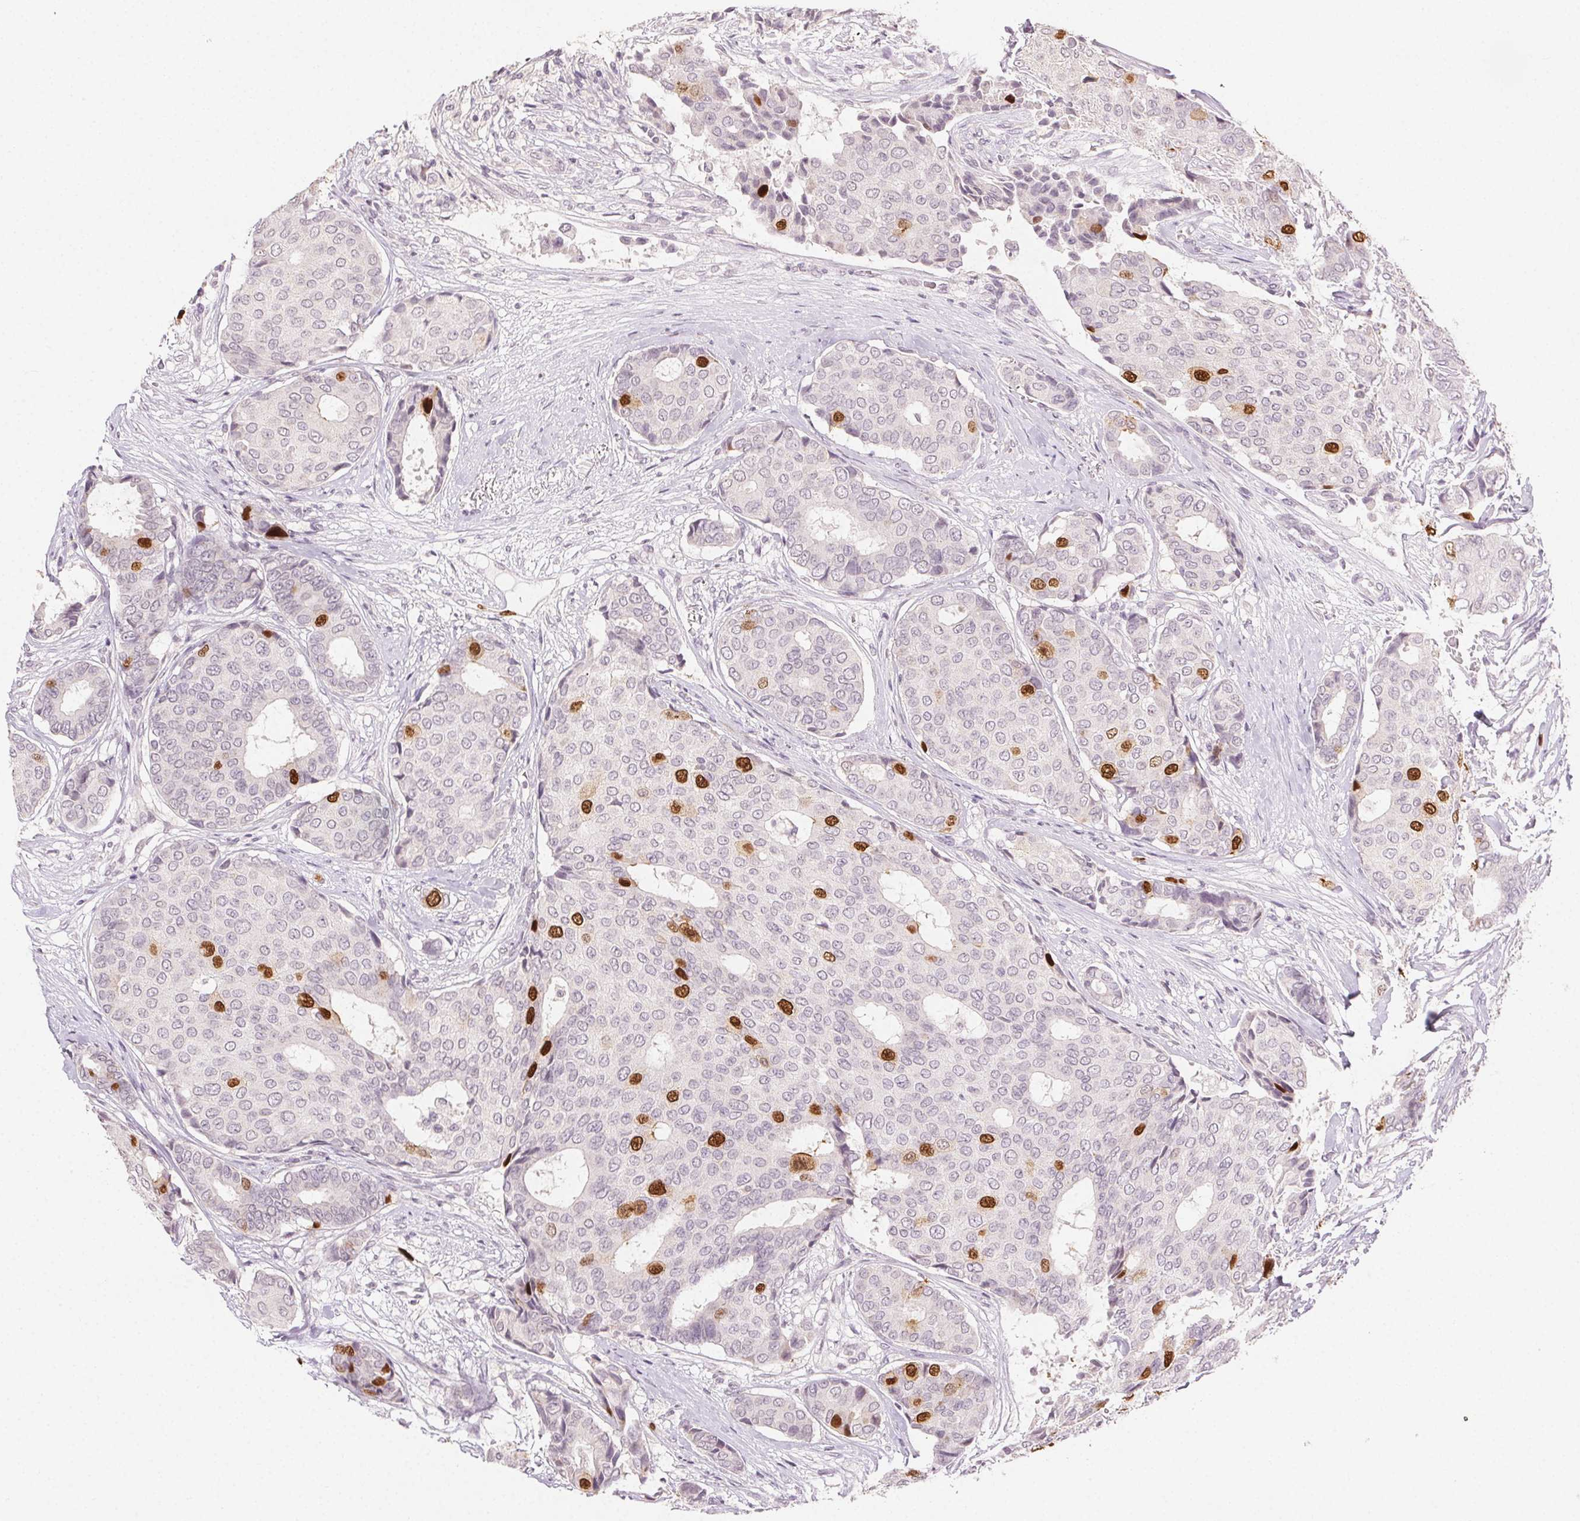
{"staining": {"intensity": "moderate", "quantity": "<25%", "location": "nuclear"}, "tissue": "breast cancer", "cell_type": "Tumor cells", "image_type": "cancer", "snomed": [{"axis": "morphology", "description": "Duct carcinoma"}, {"axis": "topography", "description": "Breast"}], "caption": "Protein expression analysis of human breast invasive ductal carcinoma reveals moderate nuclear staining in approximately <25% of tumor cells.", "gene": "ANLN", "patient": {"sex": "female", "age": 75}}